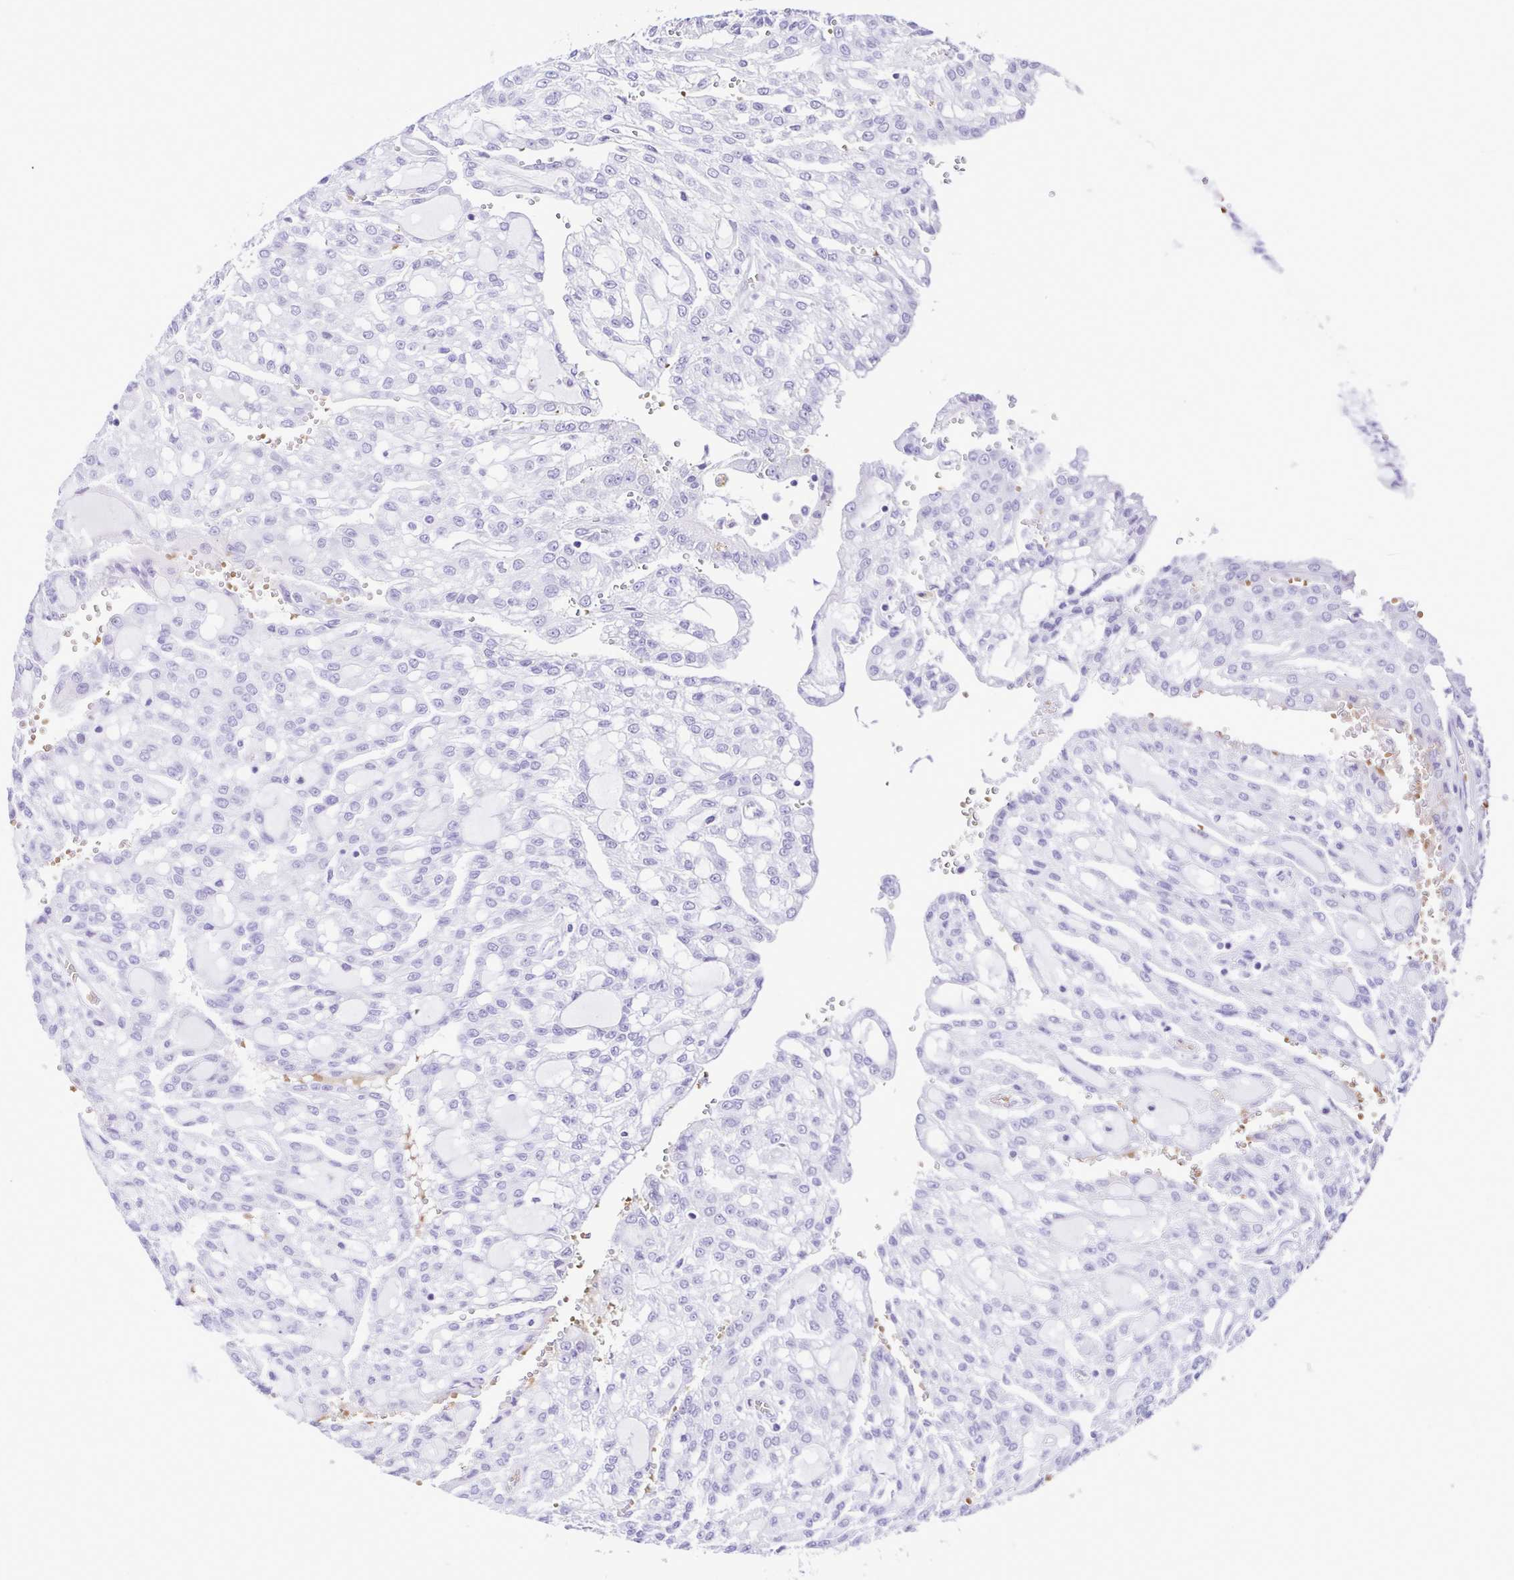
{"staining": {"intensity": "negative", "quantity": "none", "location": "none"}, "tissue": "renal cancer", "cell_type": "Tumor cells", "image_type": "cancer", "snomed": [{"axis": "morphology", "description": "Adenocarcinoma, NOS"}, {"axis": "topography", "description": "Kidney"}], "caption": "Tumor cells show no significant expression in renal adenocarcinoma.", "gene": "SYT1", "patient": {"sex": "male", "age": 63}}